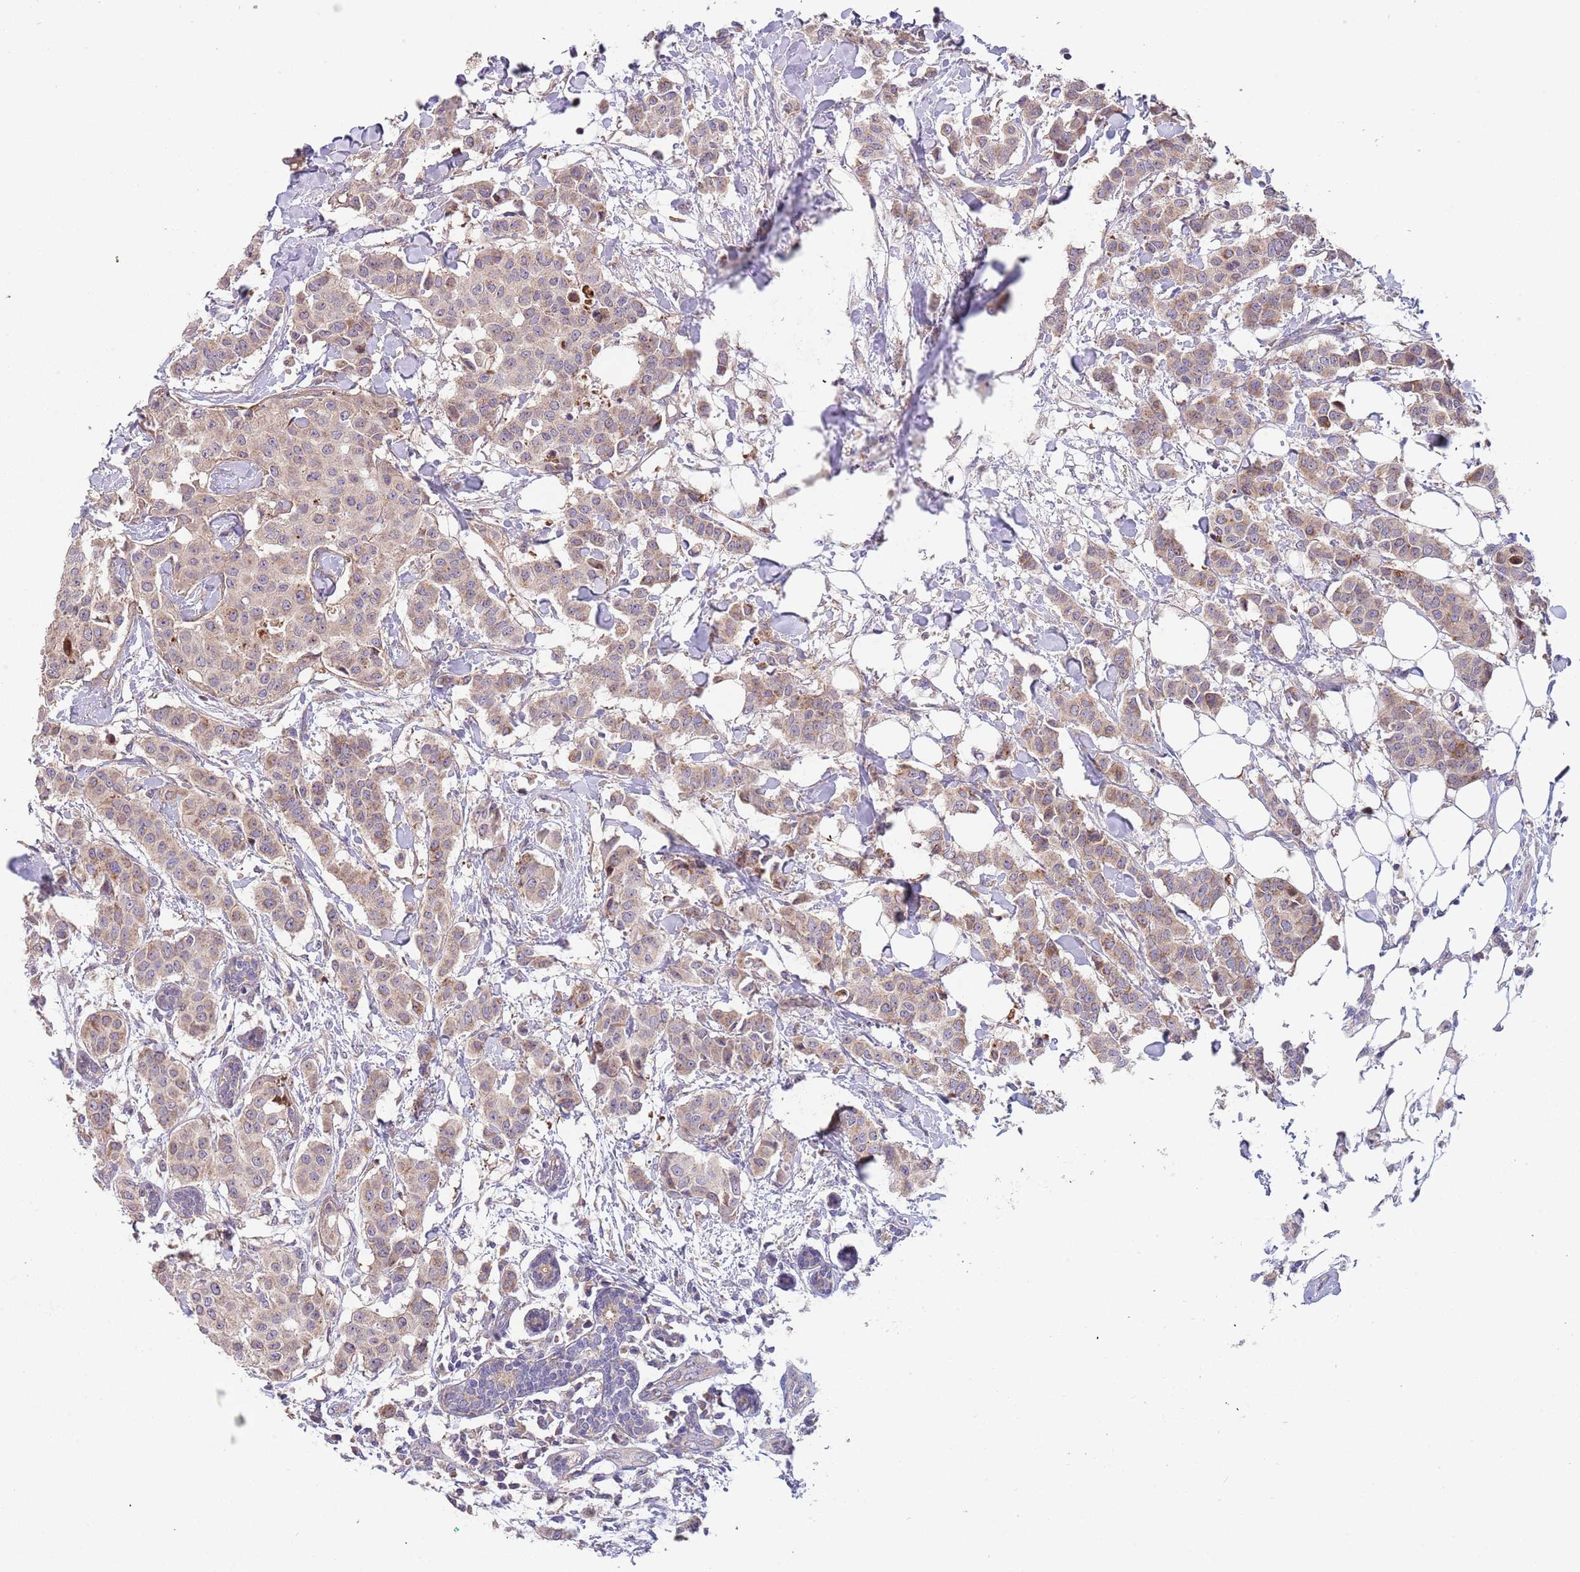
{"staining": {"intensity": "weak", "quantity": "<25%", "location": "cytoplasmic/membranous"}, "tissue": "breast cancer", "cell_type": "Tumor cells", "image_type": "cancer", "snomed": [{"axis": "morphology", "description": "Duct carcinoma"}, {"axis": "topography", "description": "Breast"}], "caption": "Tumor cells show no significant protein positivity in breast cancer (invasive ductal carcinoma). (DAB (3,3'-diaminobenzidine) immunohistochemistry, high magnification).", "gene": "ABCC10", "patient": {"sex": "female", "age": 40}}